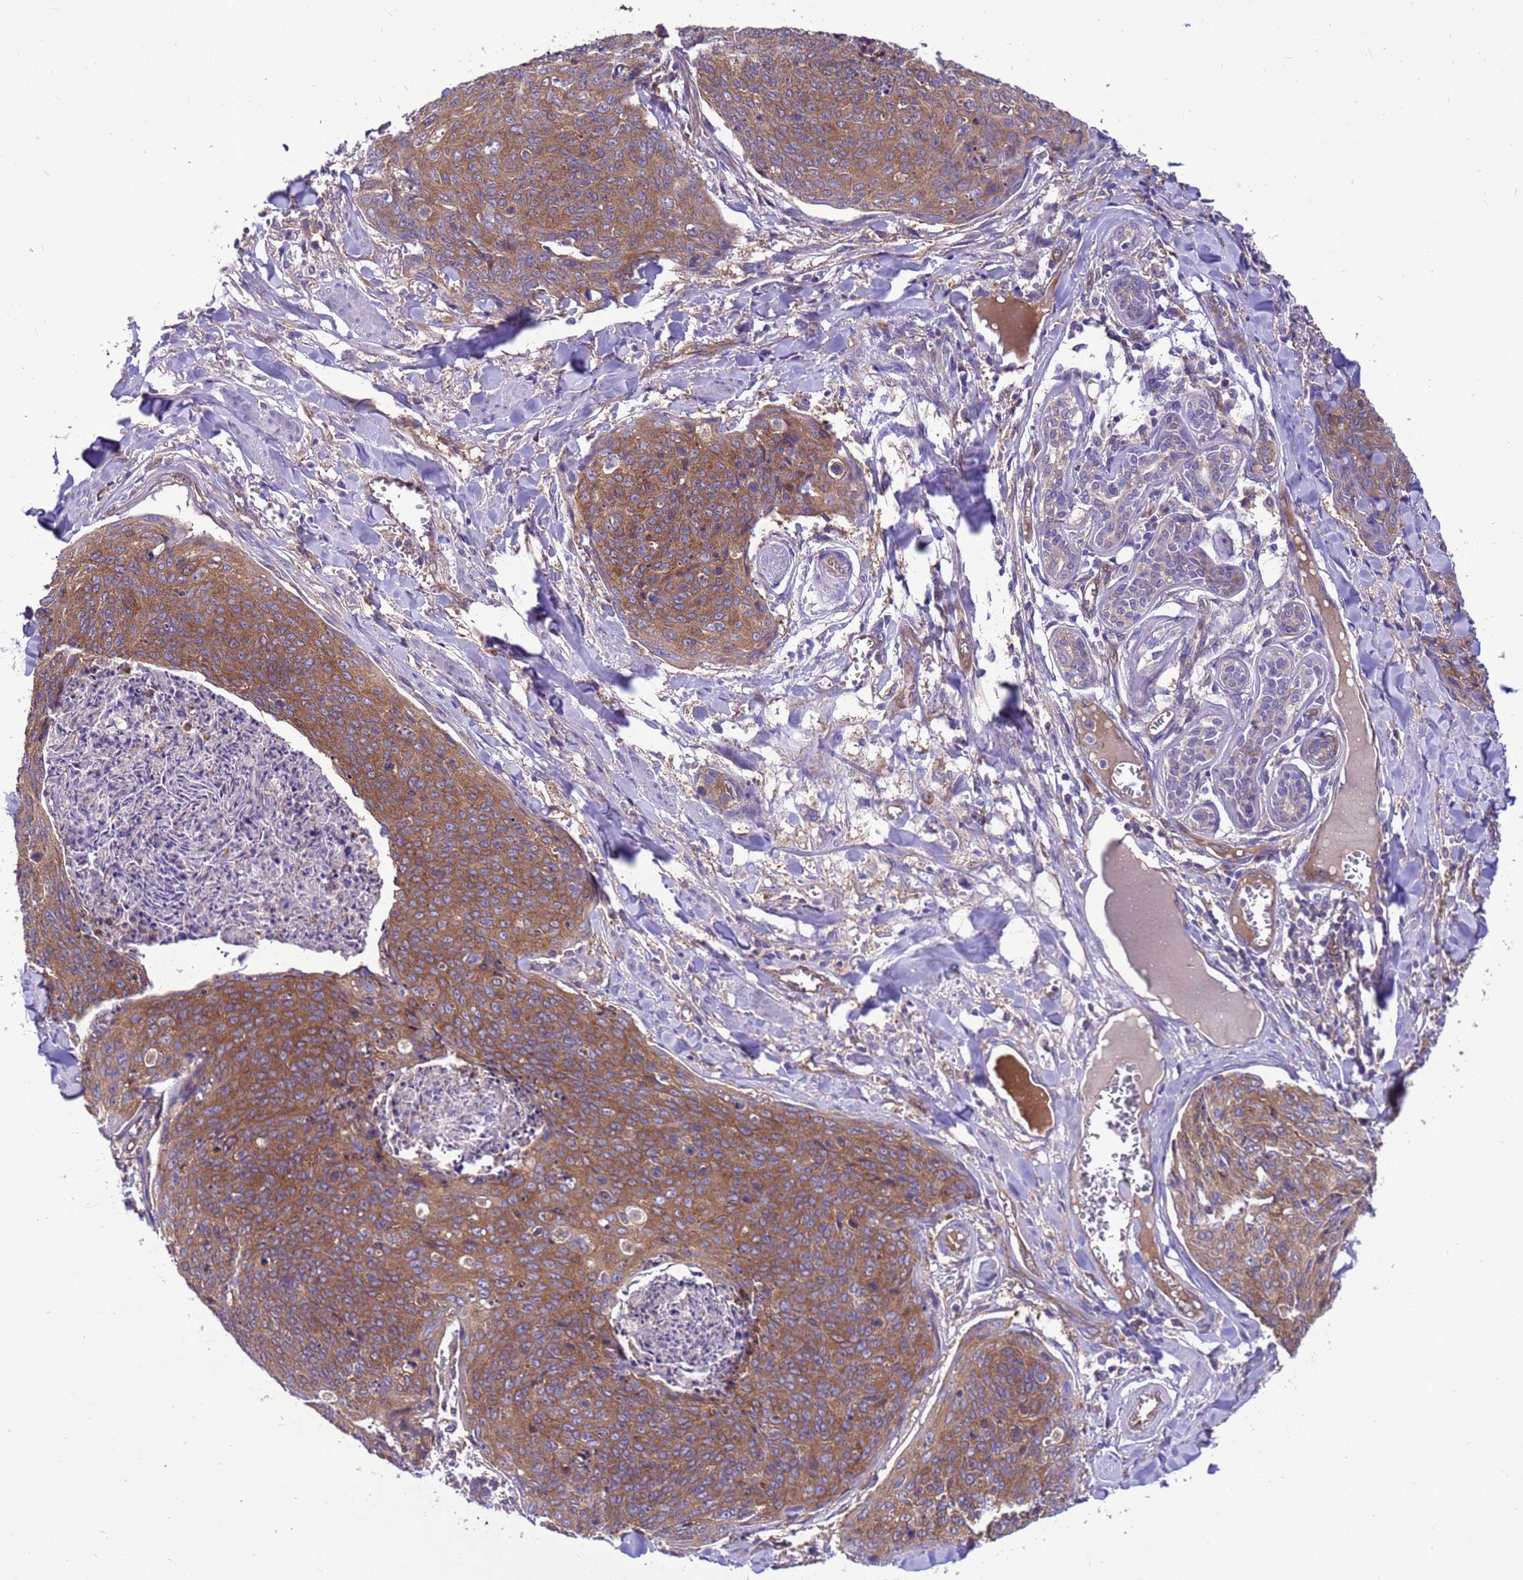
{"staining": {"intensity": "moderate", "quantity": ">75%", "location": "cytoplasmic/membranous"}, "tissue": "skin cancer", "cell_type": "Tumor cells", "image_type": "cancer", "snomed": [{"axis": "morphology", "description": "Squamous cell carcinoma, NOS"}, {"axis": "topography", "description": "Skin"}, {"axis": "topography", "description": "Vulva"}], "caption": "Protein staining by immunohistochemistry (IHC) demonstrates moderate cytoplasmic/membranous expression in approximately >75% of tumor cells in skin cancer (squamous cell carcinoma).", "gene": "RABEP2", "patient": {"sex": "female", "age": 85}}